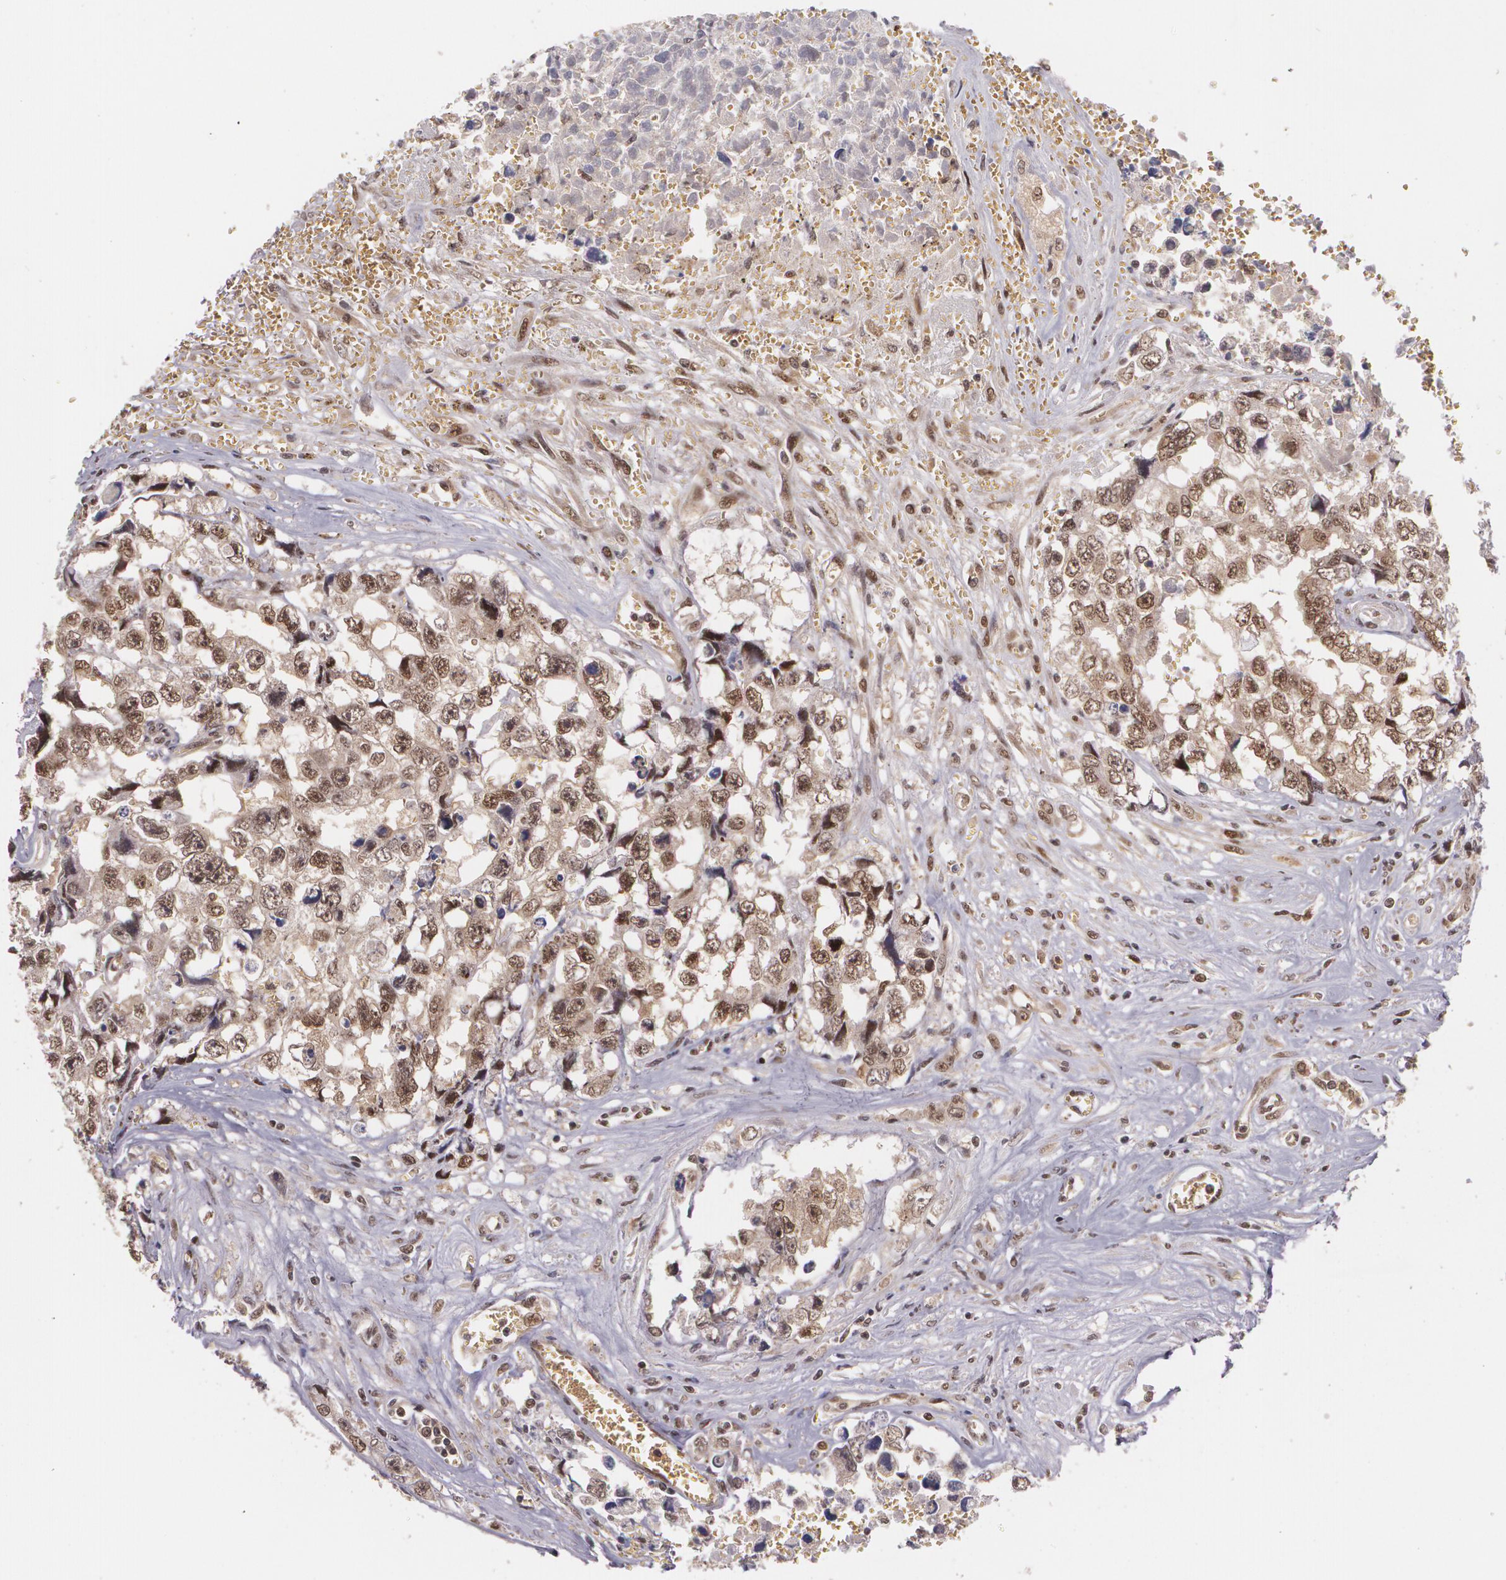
{"staining": {"intensity": "moderate", "quantity": "25%-75%", "location": "cytoplasmic/membranous,nuclear"}, "tissue": "testis cancer", "cell_type": "Tumor cells", "image_type": "cancer", "snomed": [{"axis": "morphology", "description": "Carcinoma, Embryonal, NOS"}, {"axis": "topography", "description": "Testis"}], "caption": "This is a histology image of immunohistochemistry (IHC) staining of testis embryonal carcinoma, which shows moderate positivity in the cytoplasmic/membranous and nuclear of tumor cells.", "gene": "CUL2", "patient": {"sex": "male", "age": 31}}